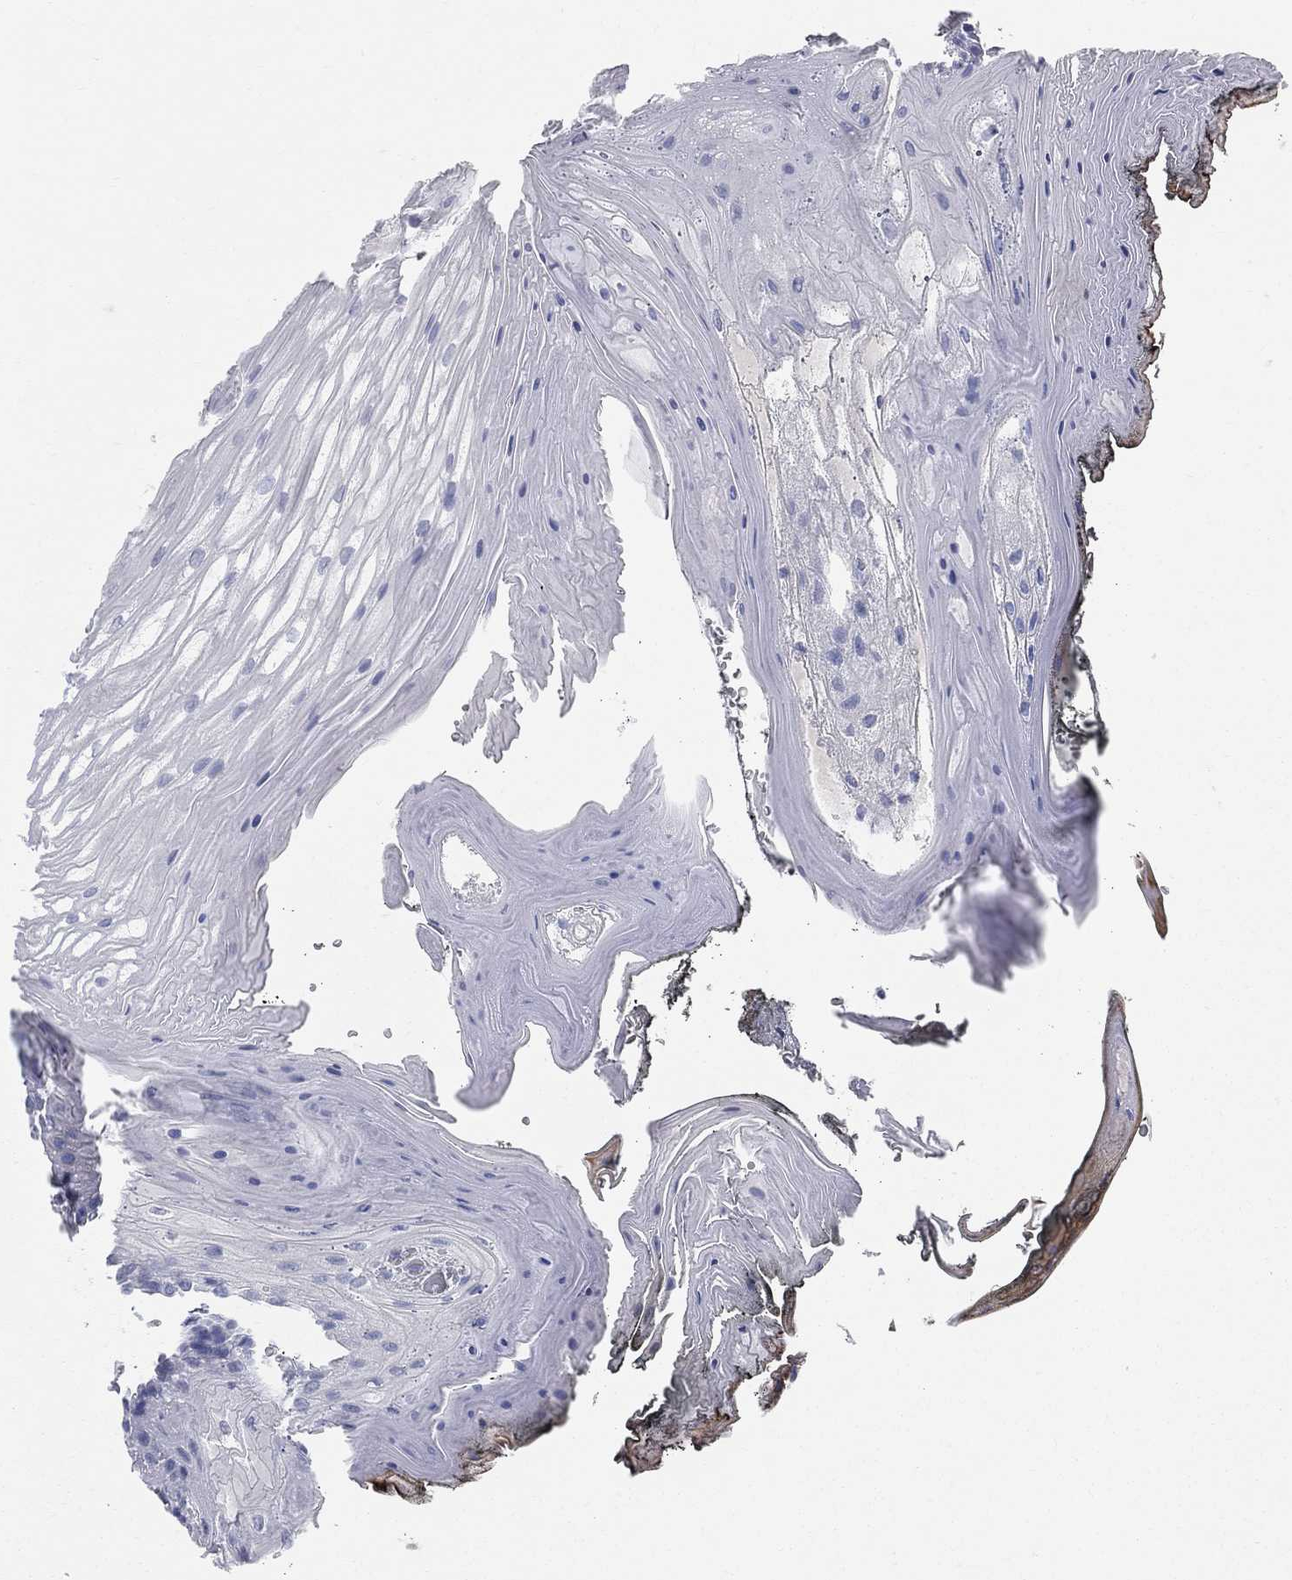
{"staining": {"intensity": "negative", "quantity": "none", "location": "none"}, "tissue": "oral mucosa", "cell_type": "Squamous epithelial cells", "image_type": "normal", "snomed": [{"axis": "morphology", "description": "Normal tissue, NOS"}, {"axis": "morphology", "description": "Squamous cell carcinoma, NOS"}, {"axis": "topography", "description": "Oral tissue"}, {"axis": "topography", "description": "Head-Neck"}], "caption": "Immunohistochemistry (IHC) histopathology image of normal oral mucosa: oral mucosa stained with DAB reveals no significant protein staining in squamous epithelial cells.", "gene": "AOX1", "patient": {"sex": "male", "age": 65}}